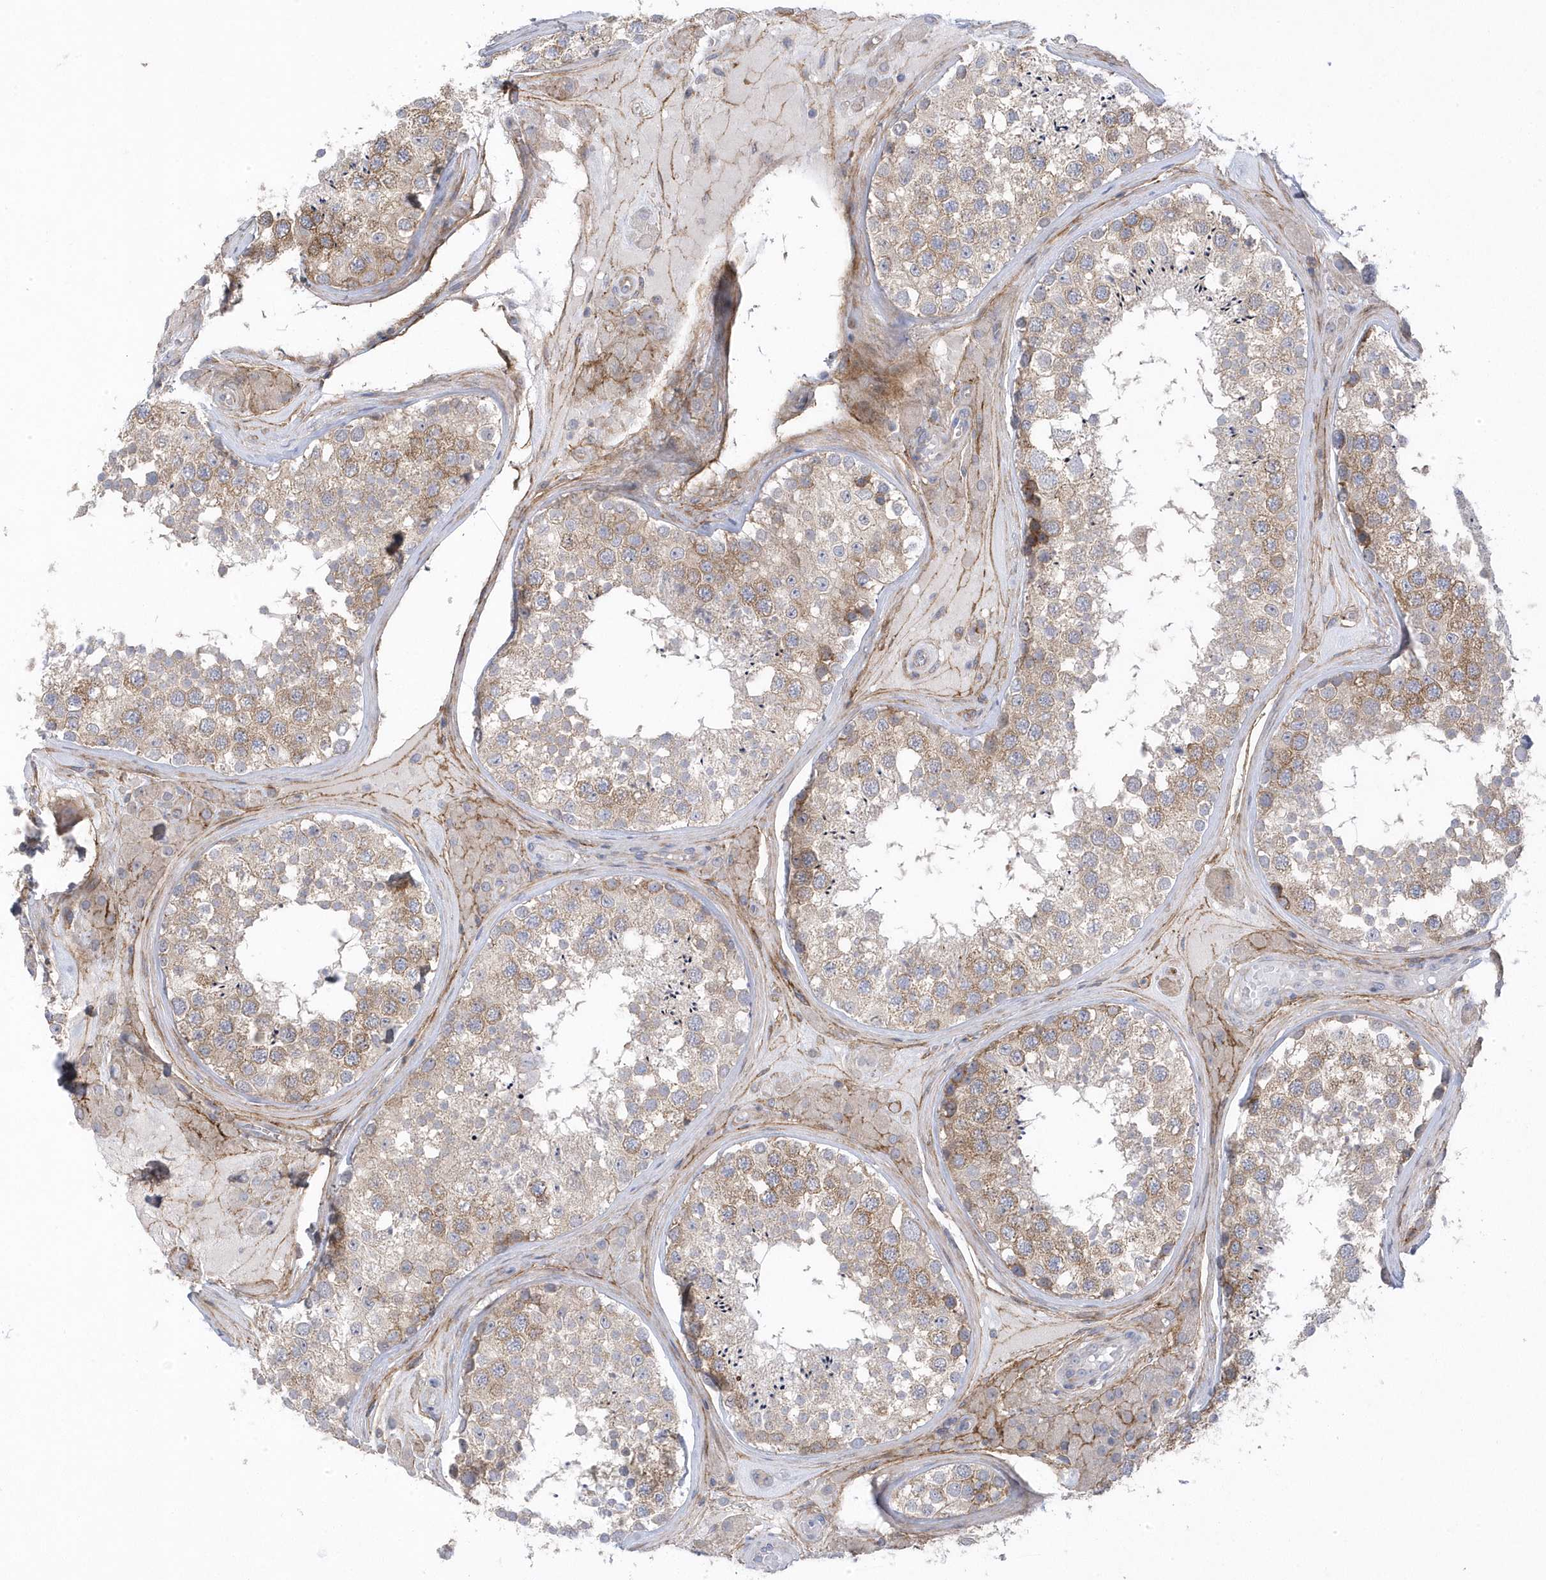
{"staining": {"intensity": "moderate", "quantity": "25%-75%", "location": "cytoplasmic/membranous"}, "tissue": "testis", "cell_type": "Cells in seminiferous ducts", "image_type": "normal", "snomed": [{"axis": "morphology", "description": "Normal tissue, NOS"}, {"axis": "topography", "description": "Testis"}], "caption": "This micrograph shows IHC staining of normal testis, with medium moderate cytoplasmic/membranous staining in approximately 25%-75% of cells in seminiferous ducts.", "gene": "ANAPC1", "patient": {"sex": "male", "age": 46}}